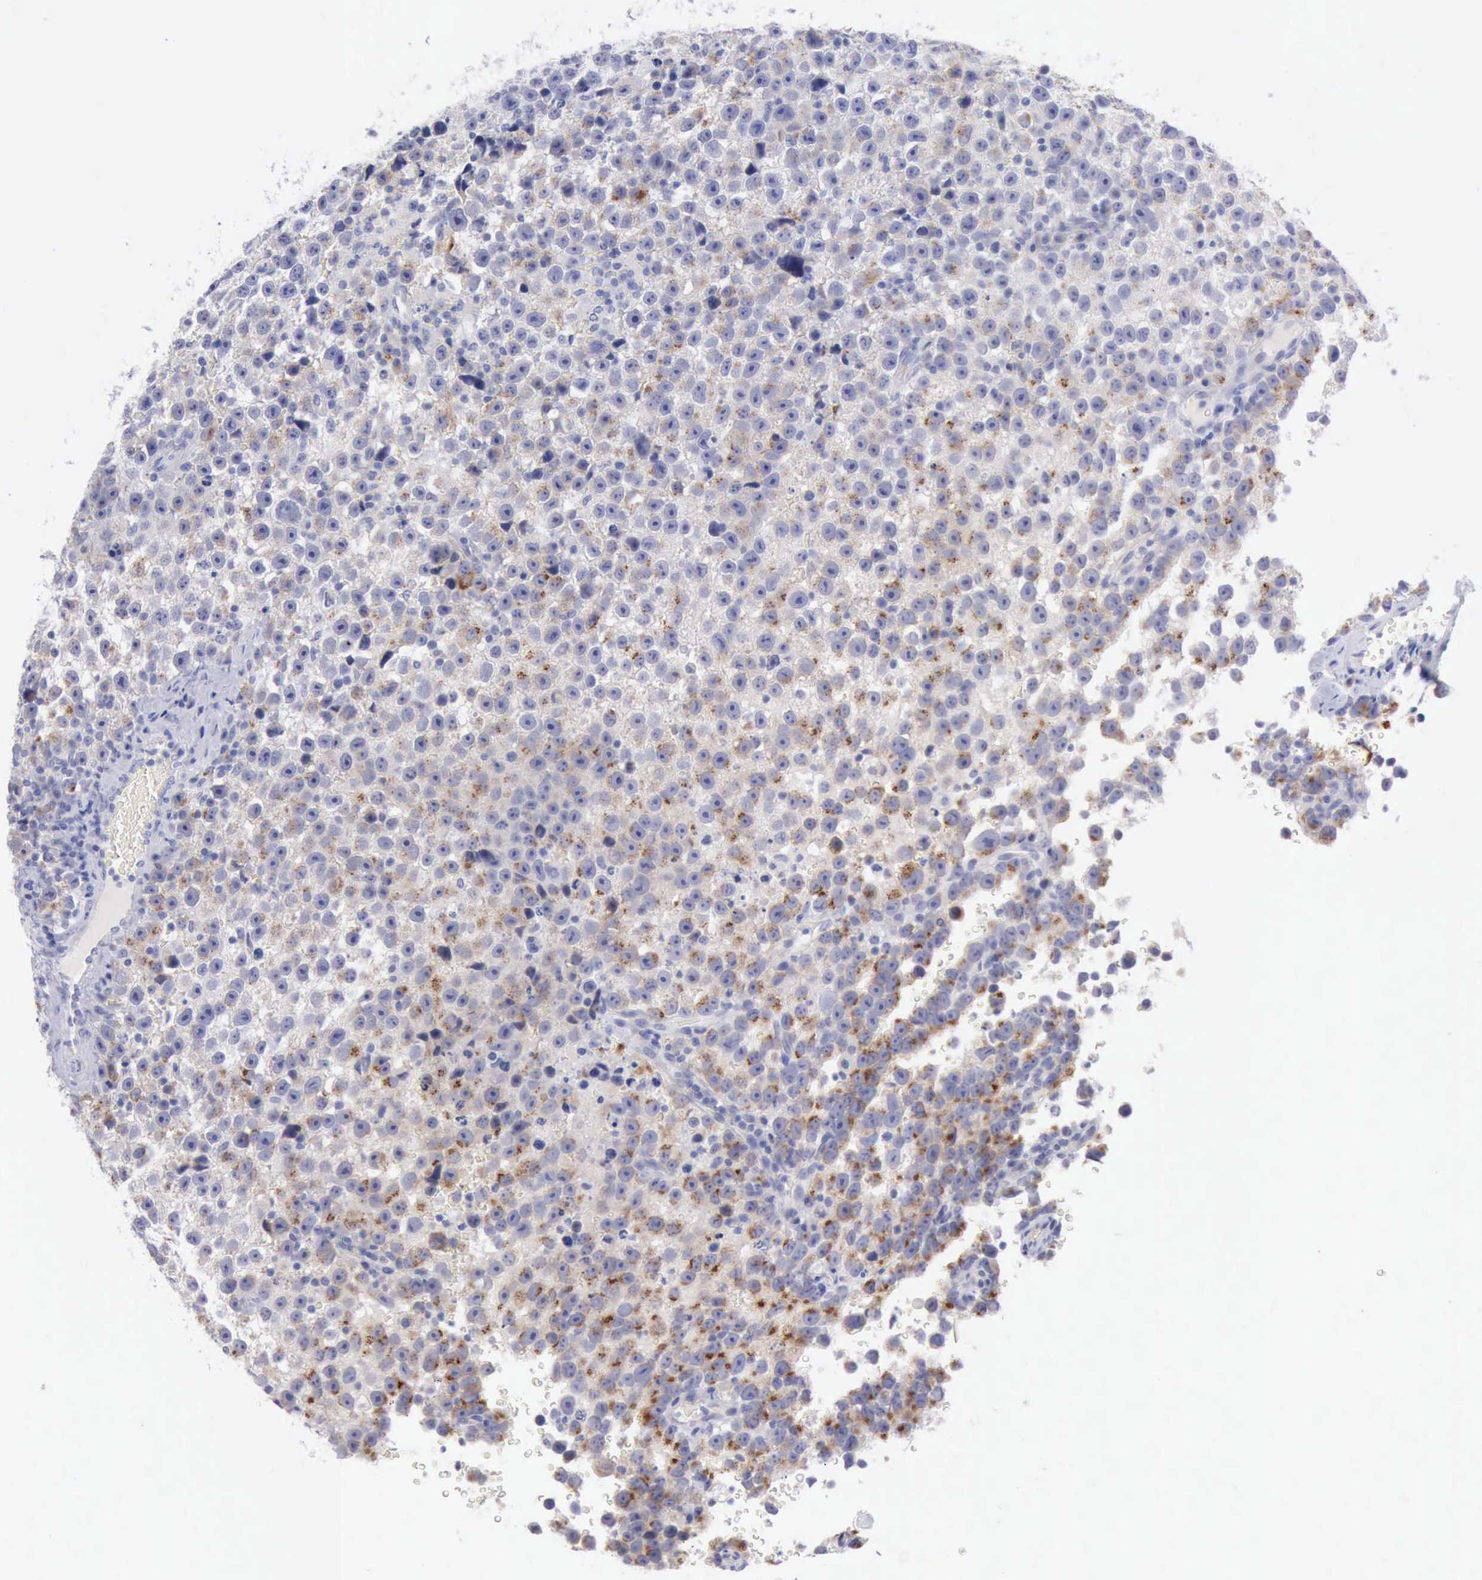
{"staining": {"intensity": "weak", "quantity": "25%-75%", "location": "cytoplasmic/membranous"}, "tissue": "testis cancer", "cell_type": "Tumor cells", "image_type": "cancer", "snomed": [{"axis": "morphology", "description": "Seminoma, NOS"}, {"axis": "topography", "description": "Testis"}], "caption": "This is an image of immunohistochemistry (IHC) staining of testis cancer (seminoma), which shows weak expression in the cytoplasmic/membranous of tumor cells.", "gene": "ANGEL1", "patient": {"sex": "male", "age": 33}}